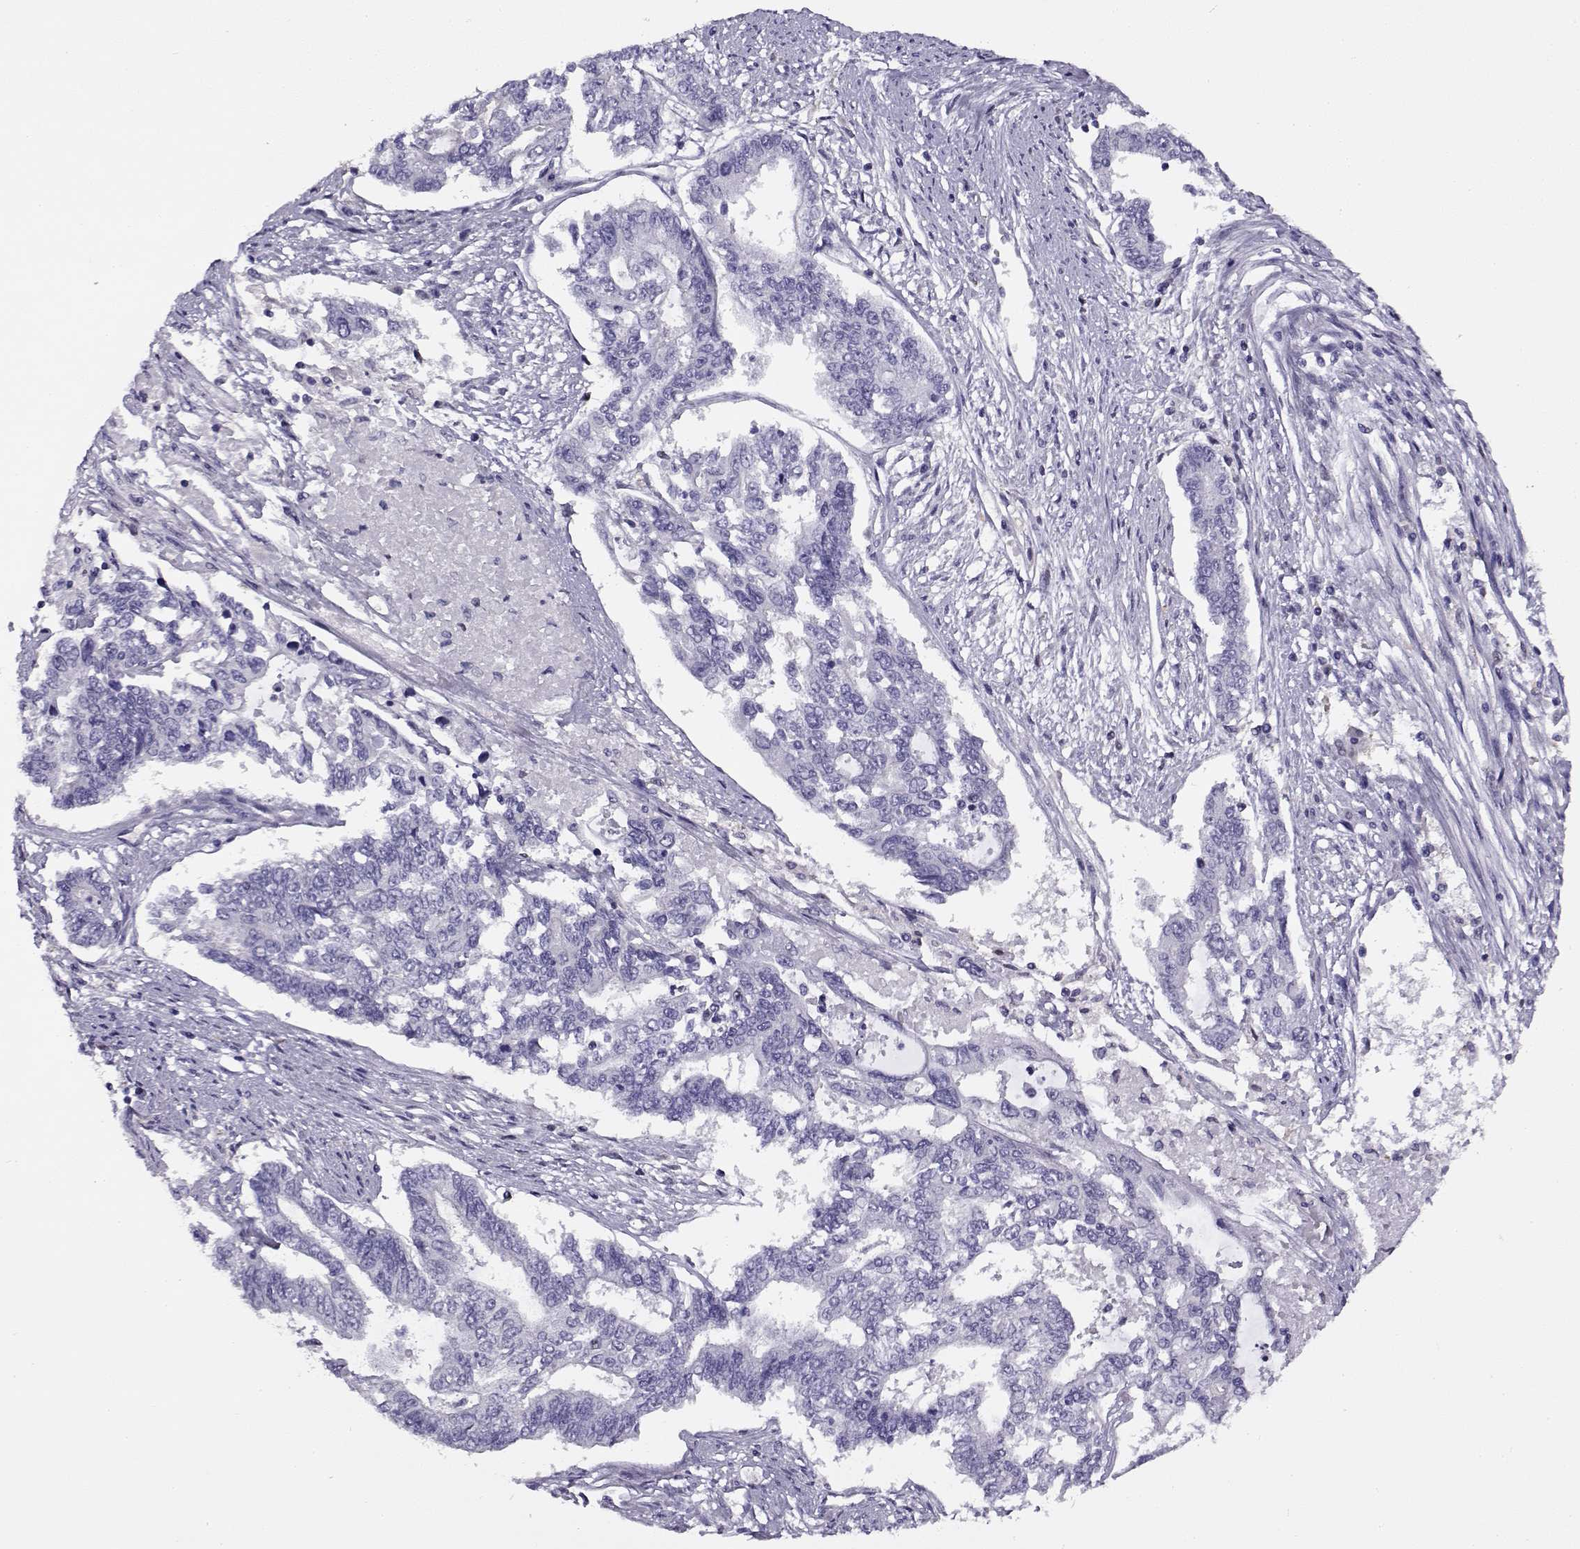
{"staining": {"intensity": "negative", "quantity": "none", "location": "none"}, "tissue": "endometrial cancer", "cell_type": "Tumor cells", "image_type": "cancer", "snomed": [{"axis": "morphology", "description": "Adenocarcinoma, NOS"}, {"axis": "topography", "description": "Uterus"}], "caption": "Tumor cells show no significant positivity in endometrial adenocarcinoma. Brightfield microscopy of immunohistochemistry (IHC) stained with DAB (brown) and hematoxylin (blue), captured at high magnification.", "gene": "FEZF1", "patient": {"sex": "female", "age": 59}}